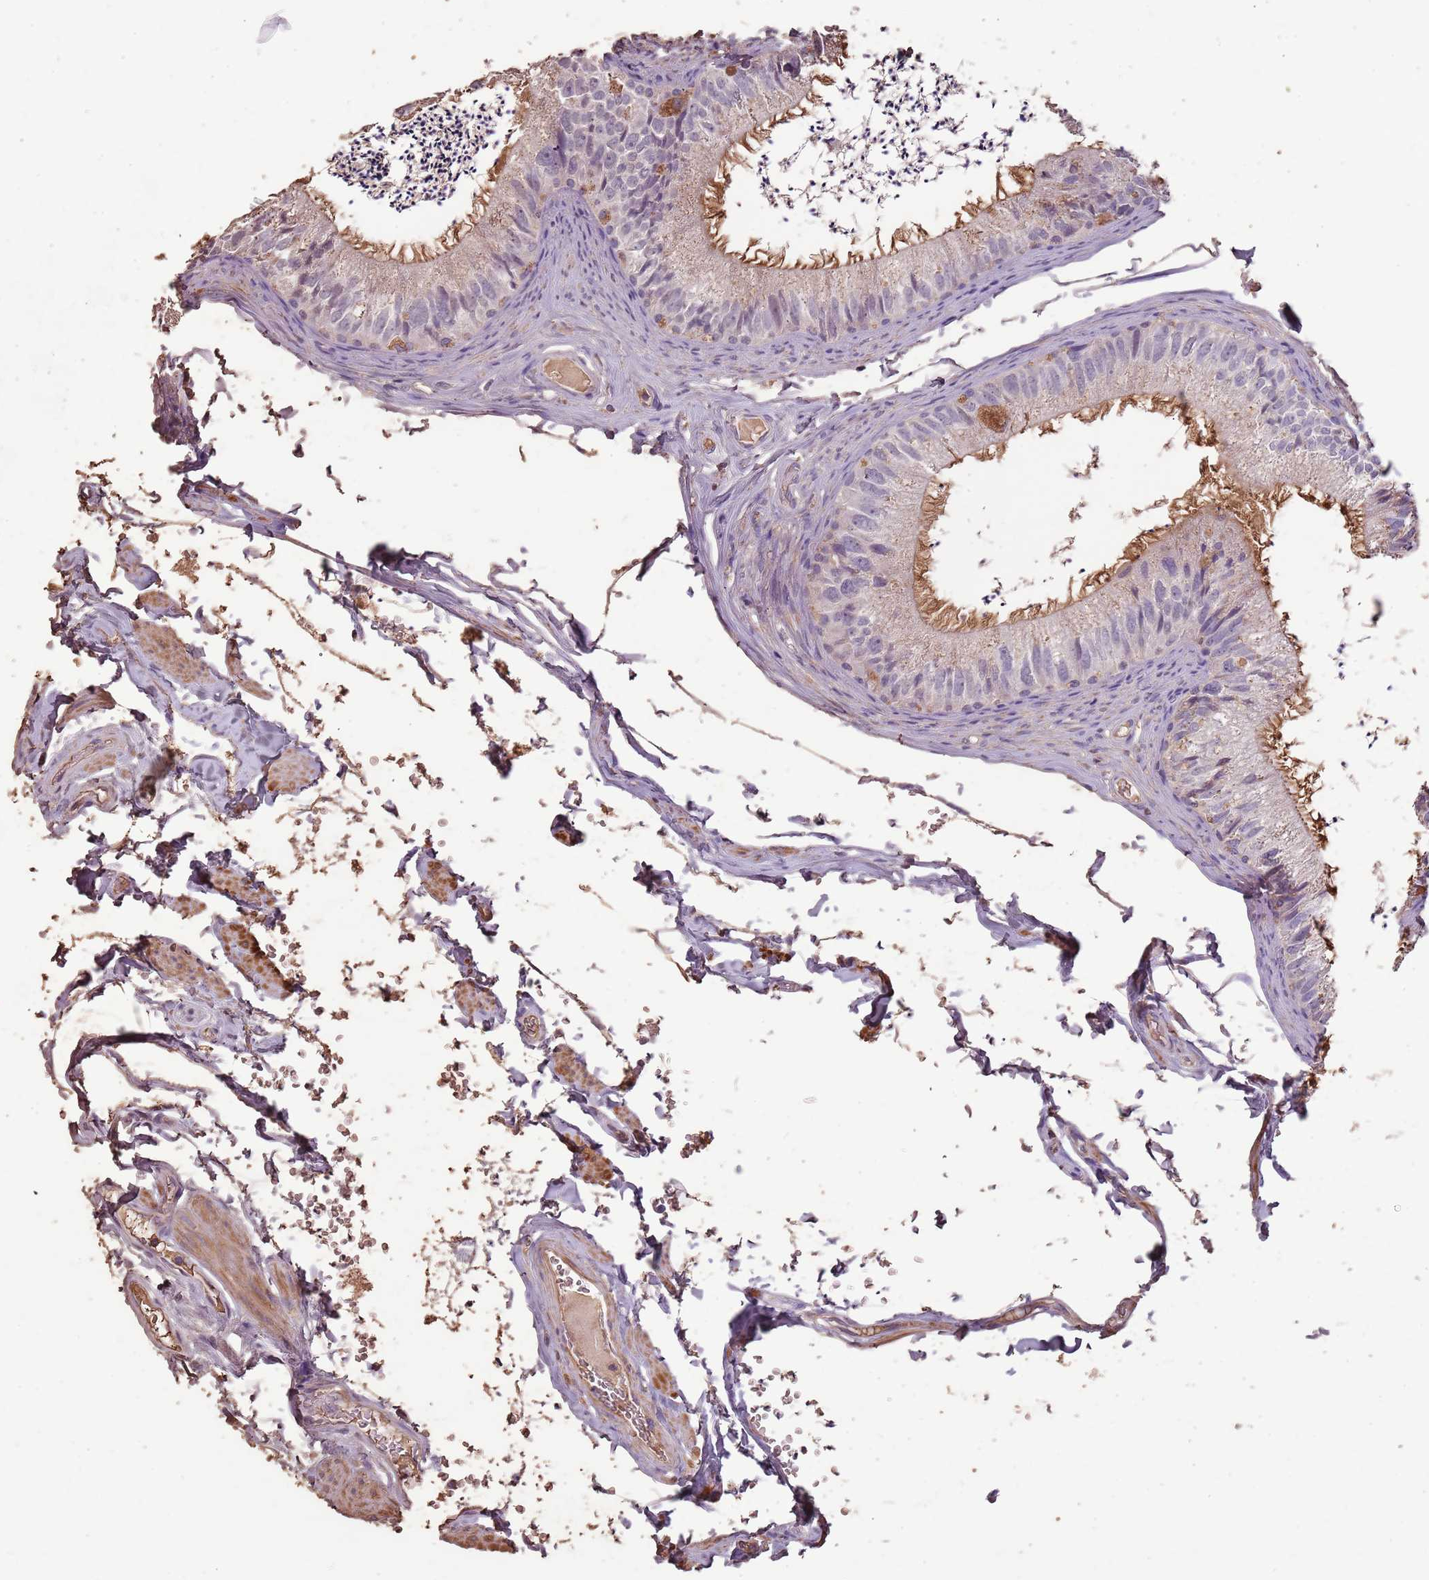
{"staining": {"intensity": "moderate", "quantity": ">75%", "location": "cytoplasmic/membranous"}, "tissue": "epididymis", "cell_type": "Glandular cells", "image_type": "normal", "snomed": [{"axis": "morphology", "description": "Normal tissue, NOS"}, {"axis": "topography", "description": "Epididymis"}], "caption": "Immunohistochemistry (IHC) micrograph of benign epididymis stained for a protein (brown), which reveals medium levels of moderate cytoplasmic/membranous expression in about >75% of glandular cells.", "gene": "FECH", "patient": {"sex": "male", "age": 79}}